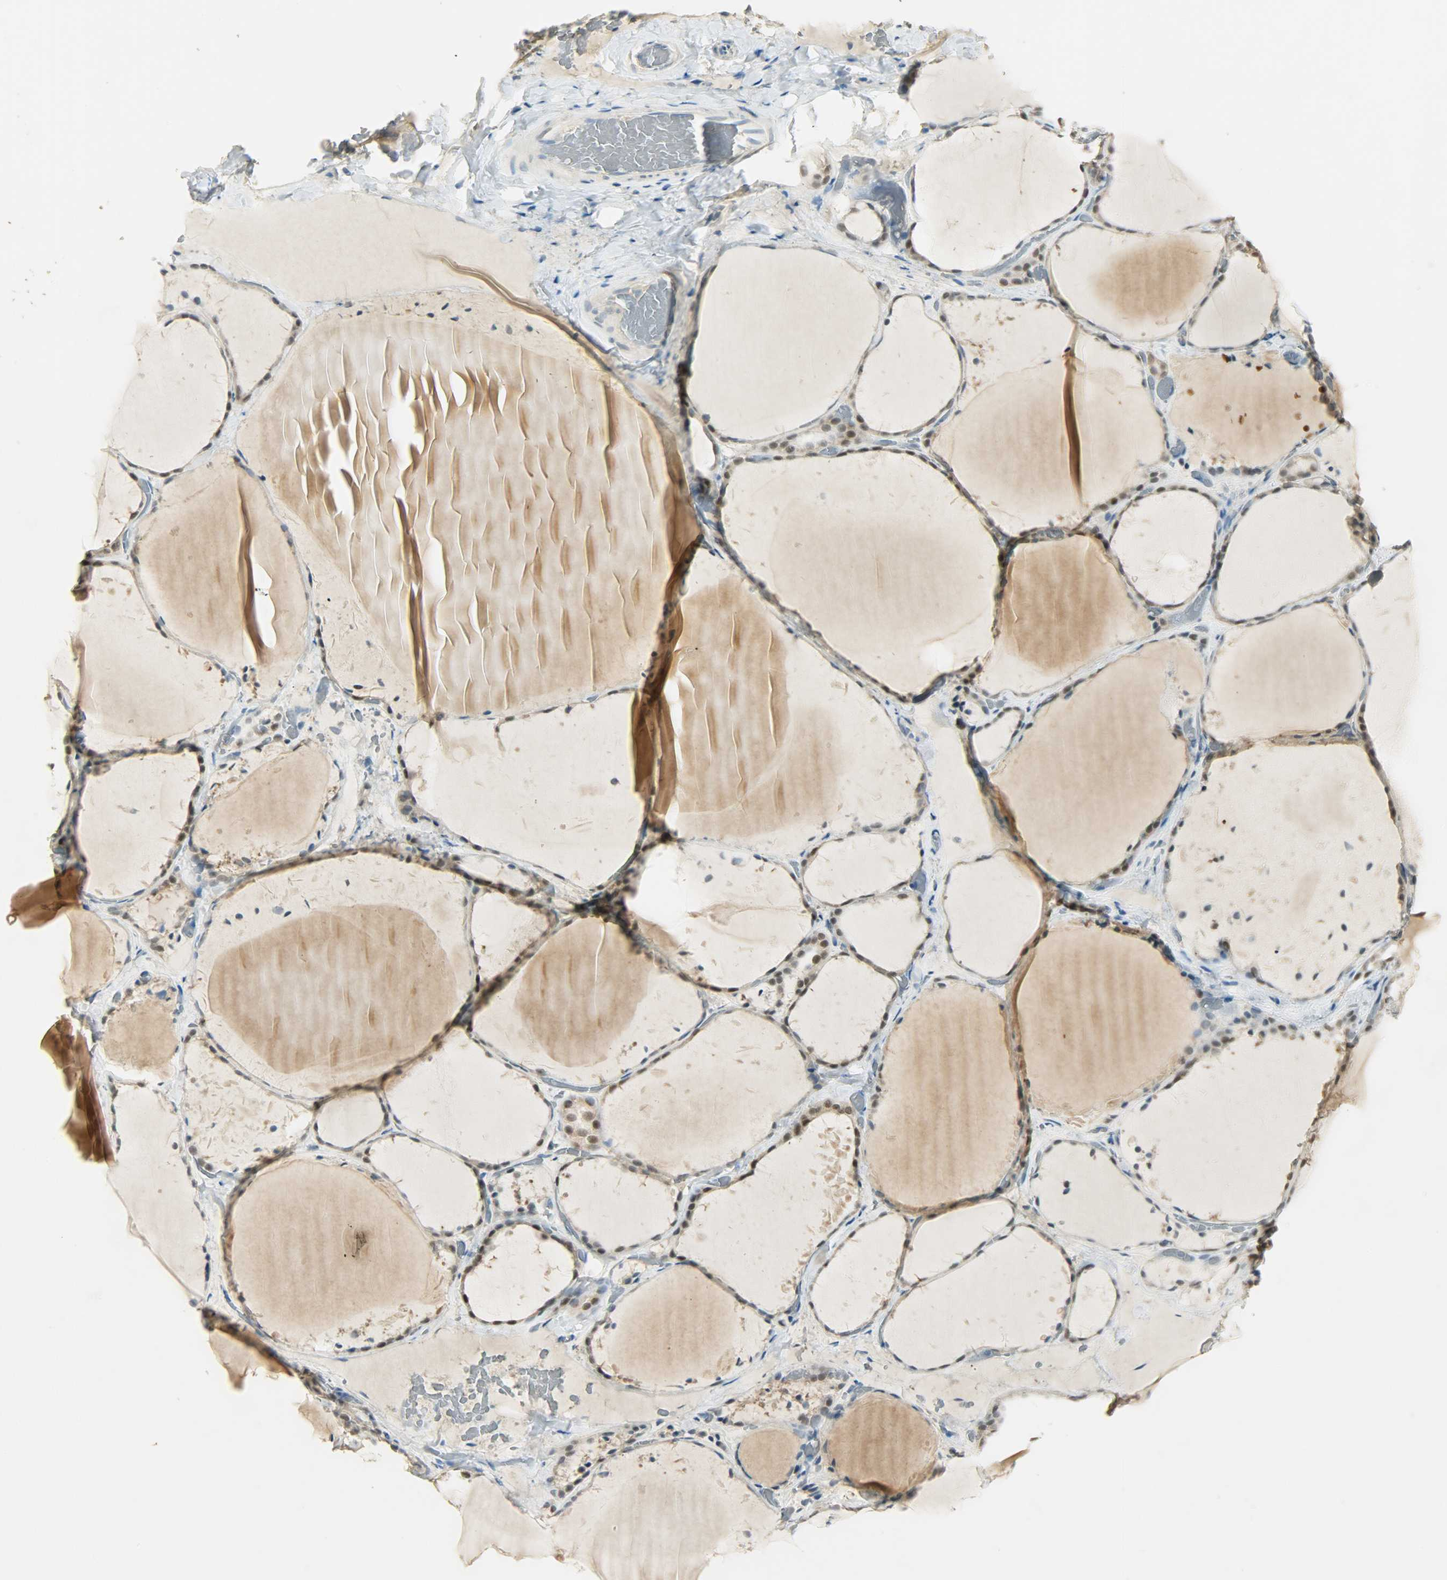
{"staining": {"intensity": "moderate", "quantity": ">75%", "location": "nuclear"}, "tissue": "thyroid gland", "cell_type": "Glandular cells", "image_type": "normal", "snomed": [{"axis": "morphology", "description": "Normal tissue, NOS"}, {"axis": "topography", "description": "Thyroid gland"}], "caption": "Protein expression analysis of unremarkable thyroid gland displays moderate nuclear expression in approximately >75% of glandular cells.", "gene": "PRMT5", "patient": {"sex": "female", "age": 22}}